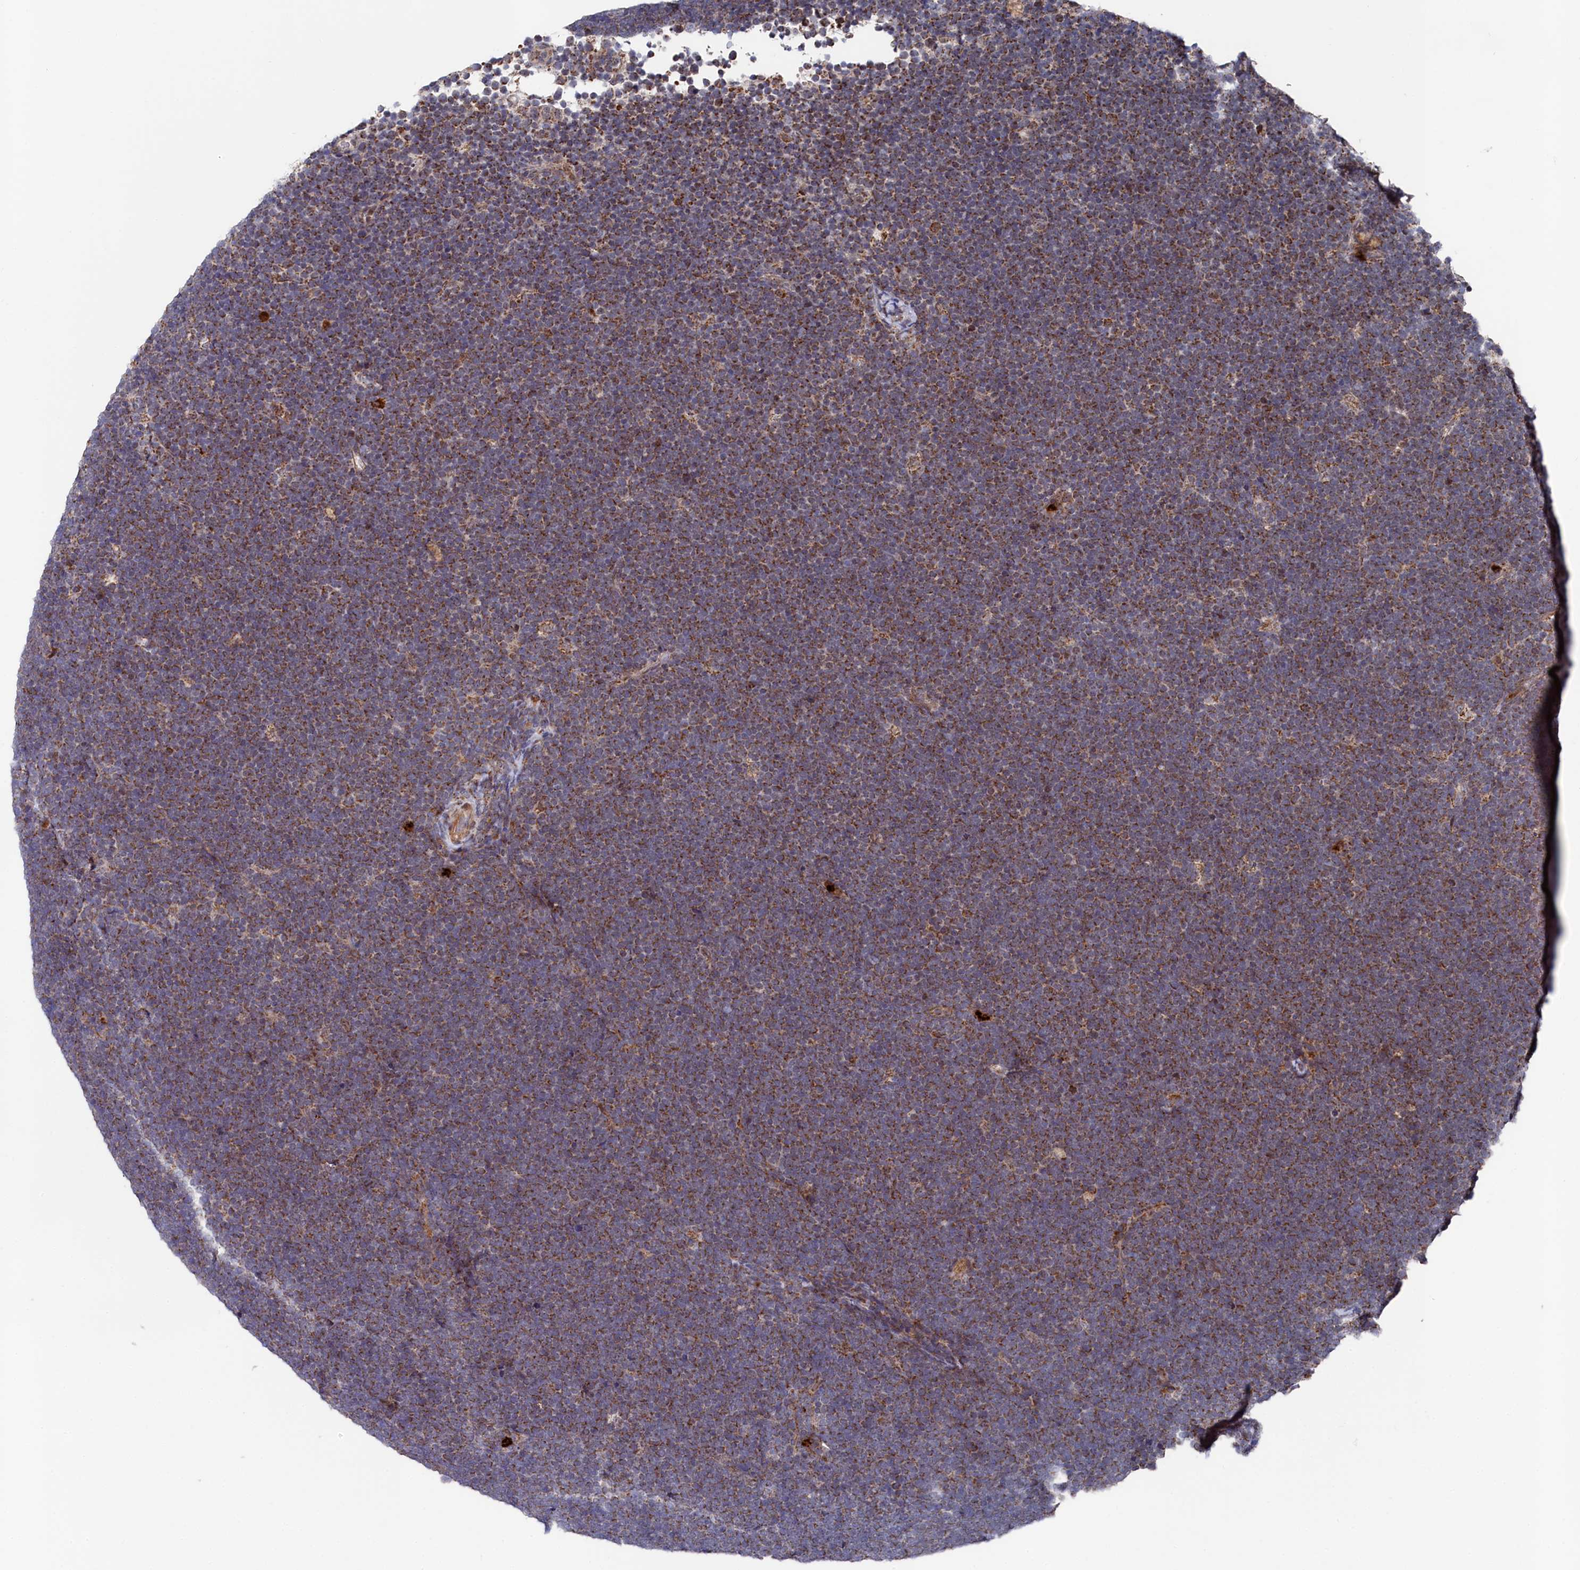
{"staining": {"intensity": "moderate", "quantity": ">75%", "location": "cytoplasmic/membranous"}, "tissue": "lymphoma", "cell_type": "Tumor cells", "image_type": "cancer", "snomed": [{"axis": "morphology", "description": "Malignant lymphoma, non-Hodgkin's type, High grade"}, {"axis": "topography", "description": "Lymph node"}], "caption": "Protein staining demonstrates moderate cytoplasmic/membranous expression in about >75% of tumor cells in malignant lymphoma, non-Hodgkin's type (high-grade). Immunohistochemistry (ihc) stains the protein of interest in brown and the nuclei are stained blue.", "gene": "CHCHD1", "patient": {"sex": "male", "age": 13}}